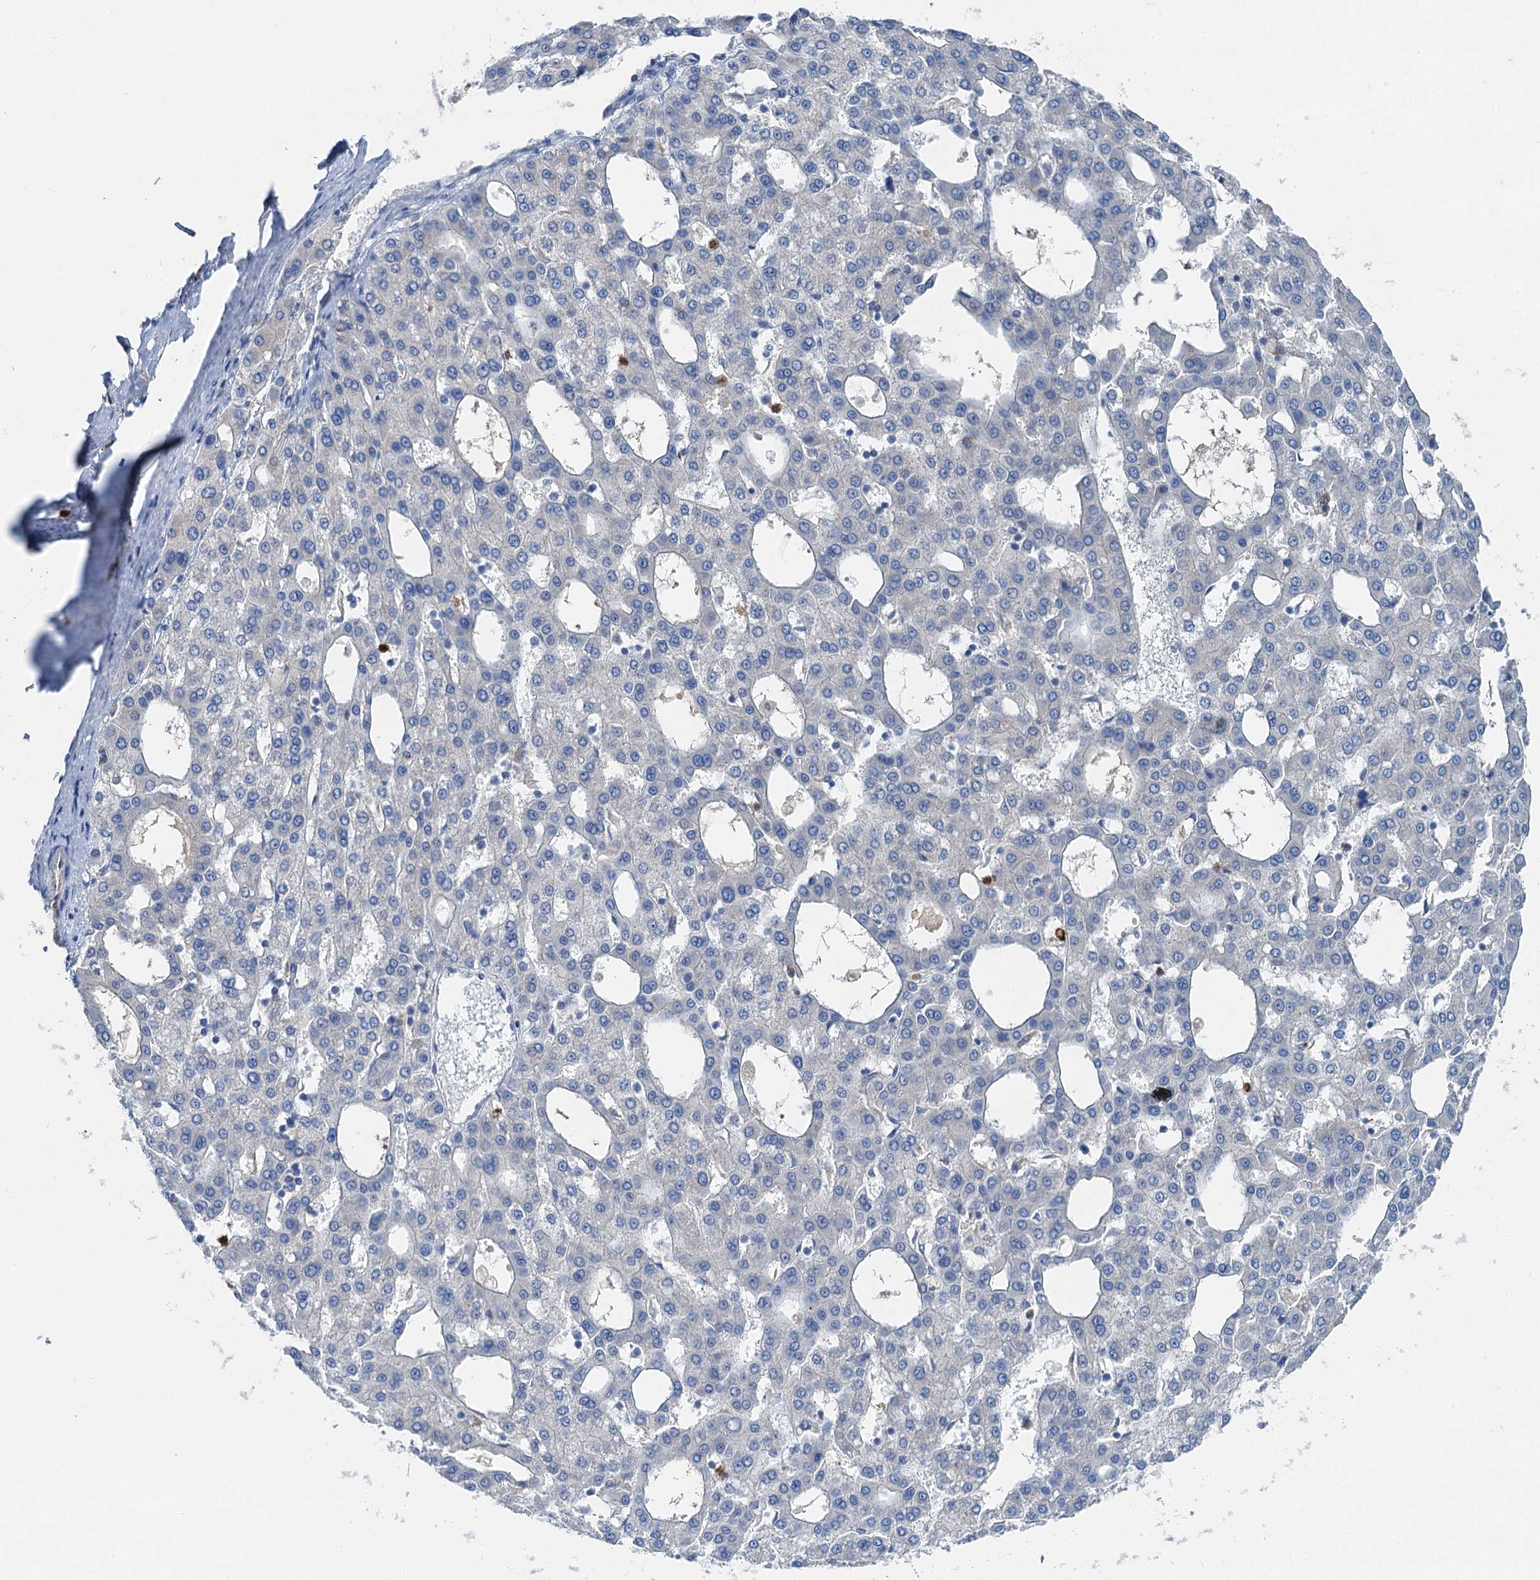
{"staining": {"intensity": "negative", "quantity": "none", "location": "none"}, "tissue": "liver cancer", "cell_type": "Tumor cells", "image_type": "cancer", "snomed": [{"axis": "morphology", "description": "Carcinoma, Hepatocellular, NOS"}, {"axis": "topography", "description": "Liver"}], "caption": "The photomicrograph demonstrates no staining of tumor cells in liver cancer (hepatocellular carcinoma).", "gene": "OTOA", "patient": {"sex": "male", "age": 47}}